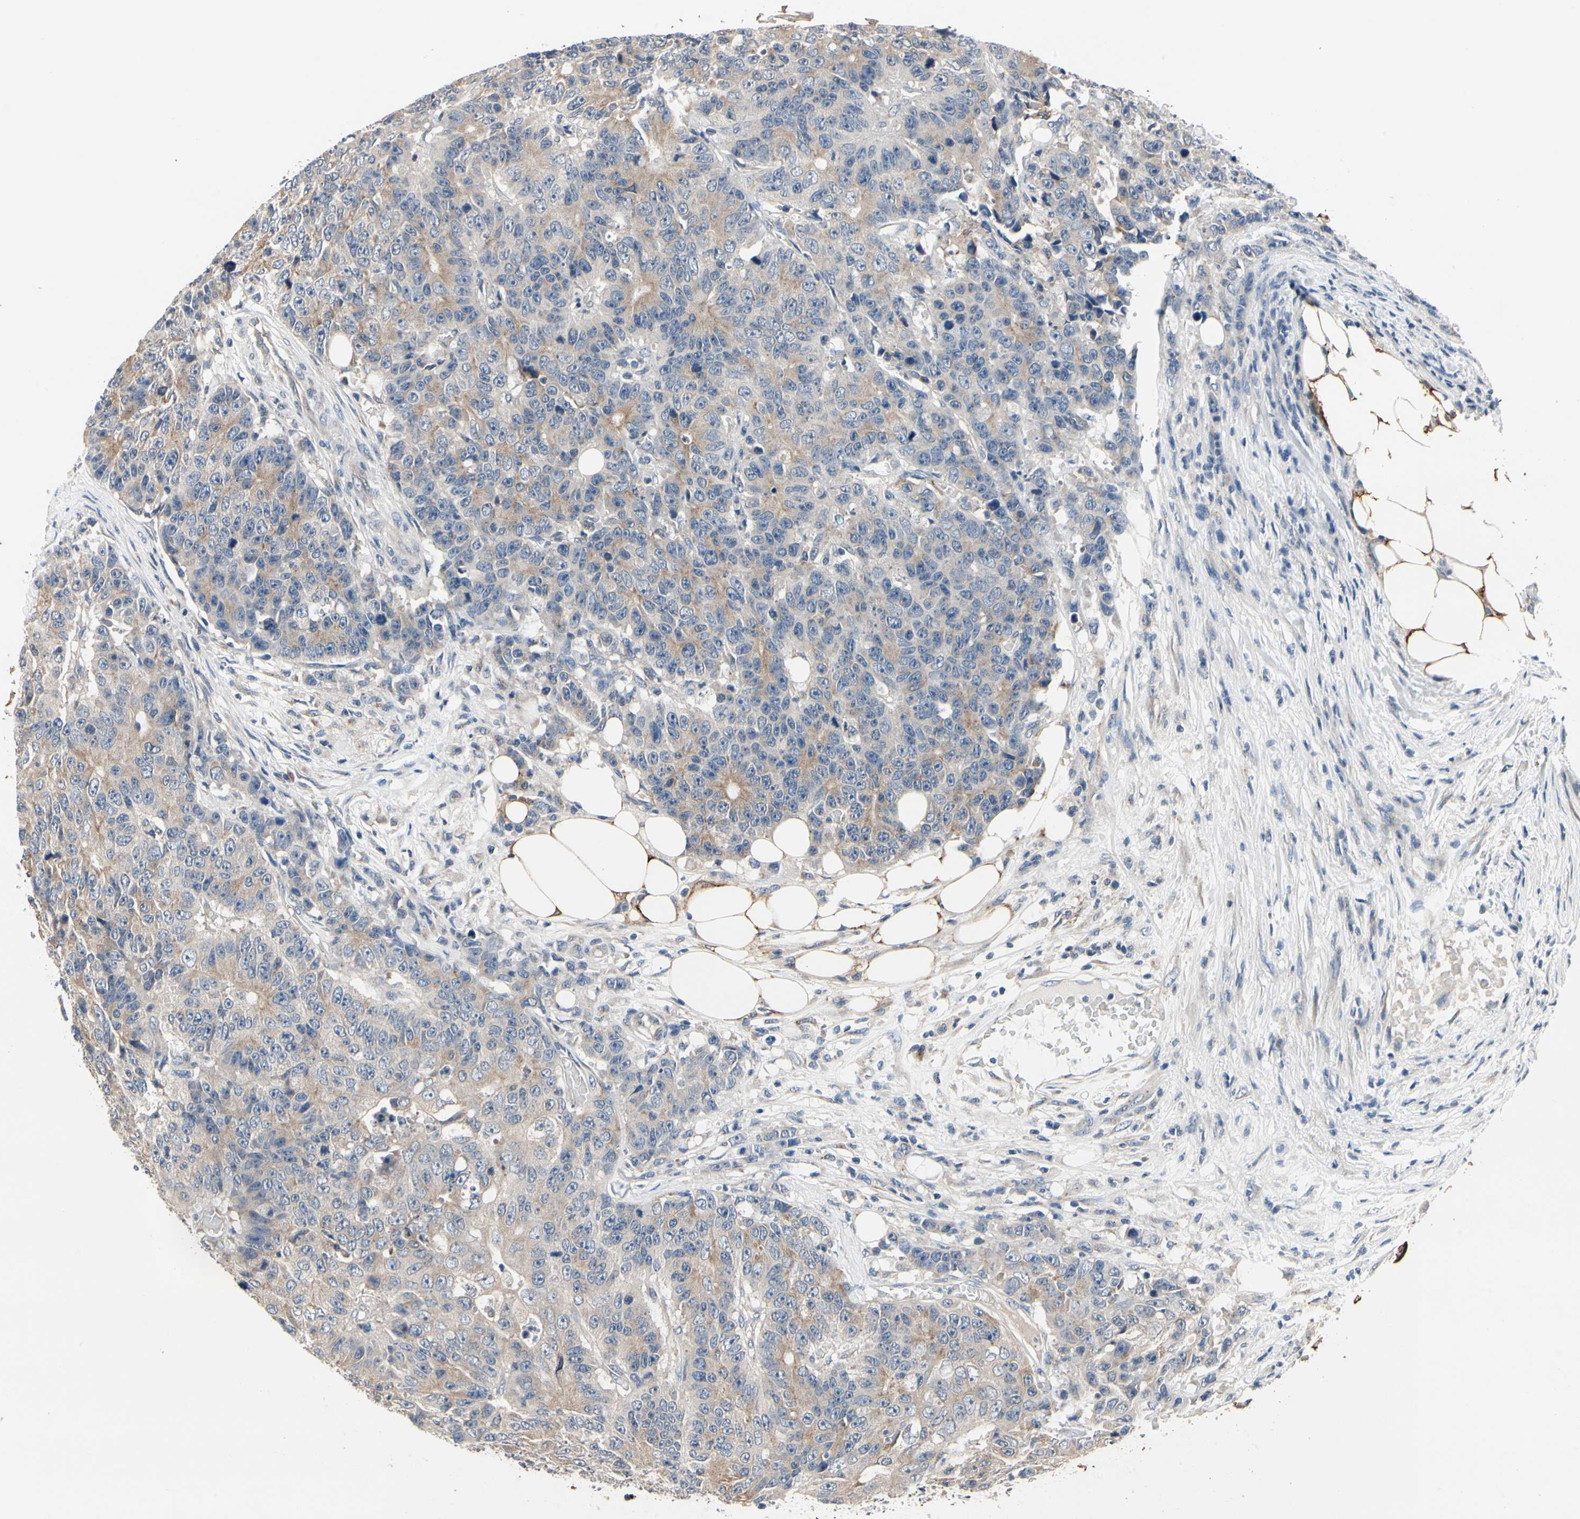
{"staining": {"intensity": "moderate", "quantity": "25%-75%", "location": "cytoplasmic/membranous"}, "tissue": "colorectal cancer", "cell_type": "Tumor cells", "image_type": "cancer", "snomed": [{"axis": "morphology", "description": "Adenocarcinoma, NOS"}, {"axis": "topography", "description": "Colon"}], "caption": "Adenocarcinoma (colorectal) was stained to show a protein in brown. There is medium levels of moderate cytoplasmic/membranous expression in approximately 25%-75% of tumor cells.", "gene": "PRKAR2B", "patient": {"sex": "female", "age": 86}}